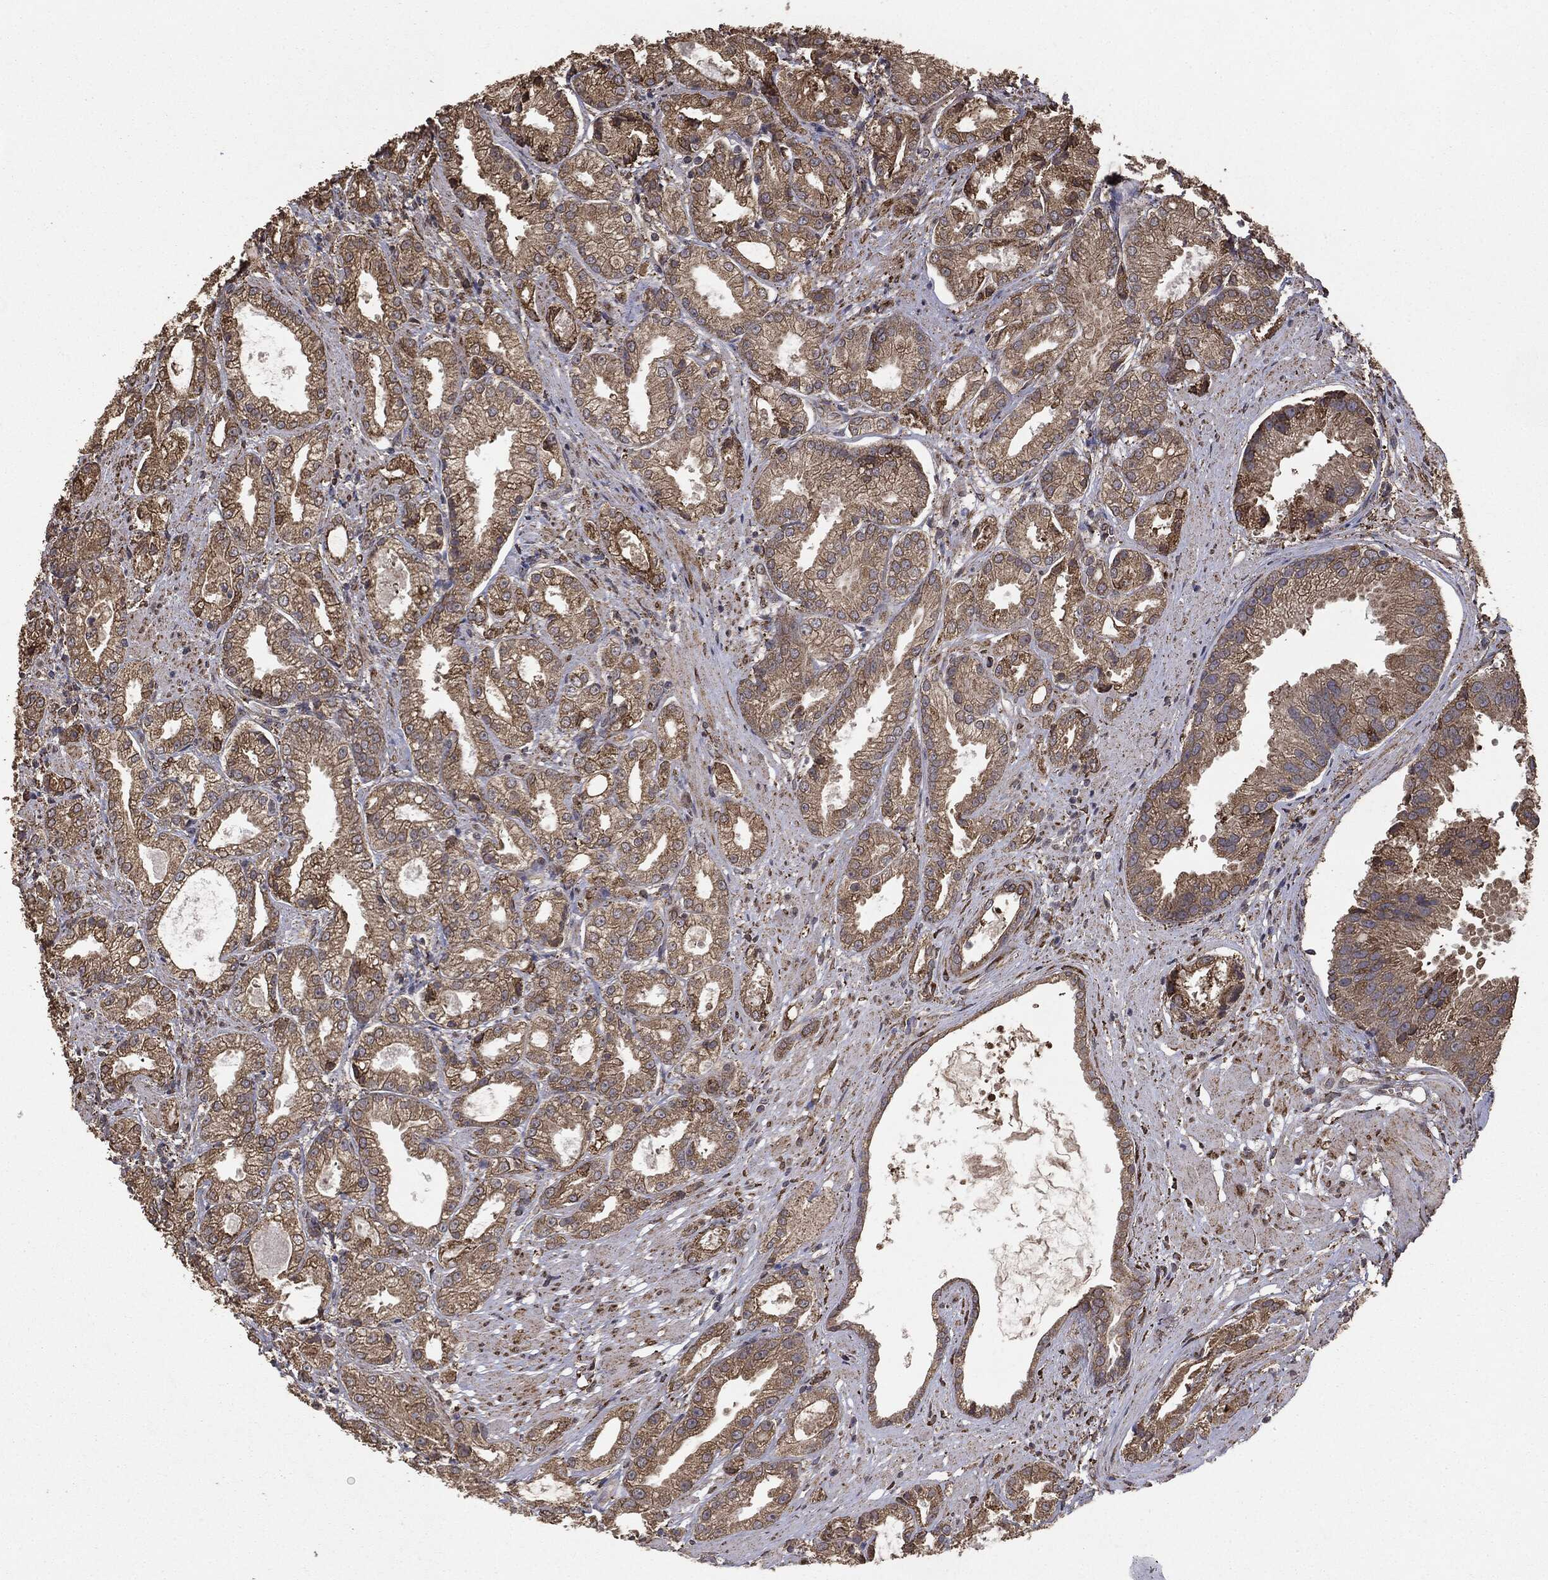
{"staining": {"intensity": "moderate", "quantity": "25%-75%", "location": "cytoplasmic/membranous"}, "tissue": "prostate cancer", "cell_type": "Tumor cells", "image_type": "cancer", "snomed": [{"axis": "morphology", "description": "Adenocarcinoma, High grade"}, {"axis": "topography", "description": "Prostate"}], "caption": "IHC staining of prostate adenocarcinoma (high-grade), which displays medium levels of moderate cytoplasmic/membranous expression in approximately 25%-75% of tumor cells indicating moderate cytoplasmic/membranous protein staining. The staining was performed using DAB (brown) for protein detection and nuclei were counterstained in hematoxylin (blue).", "gene": "MTOR", "patient": {"sex": "male", "age": 61}}